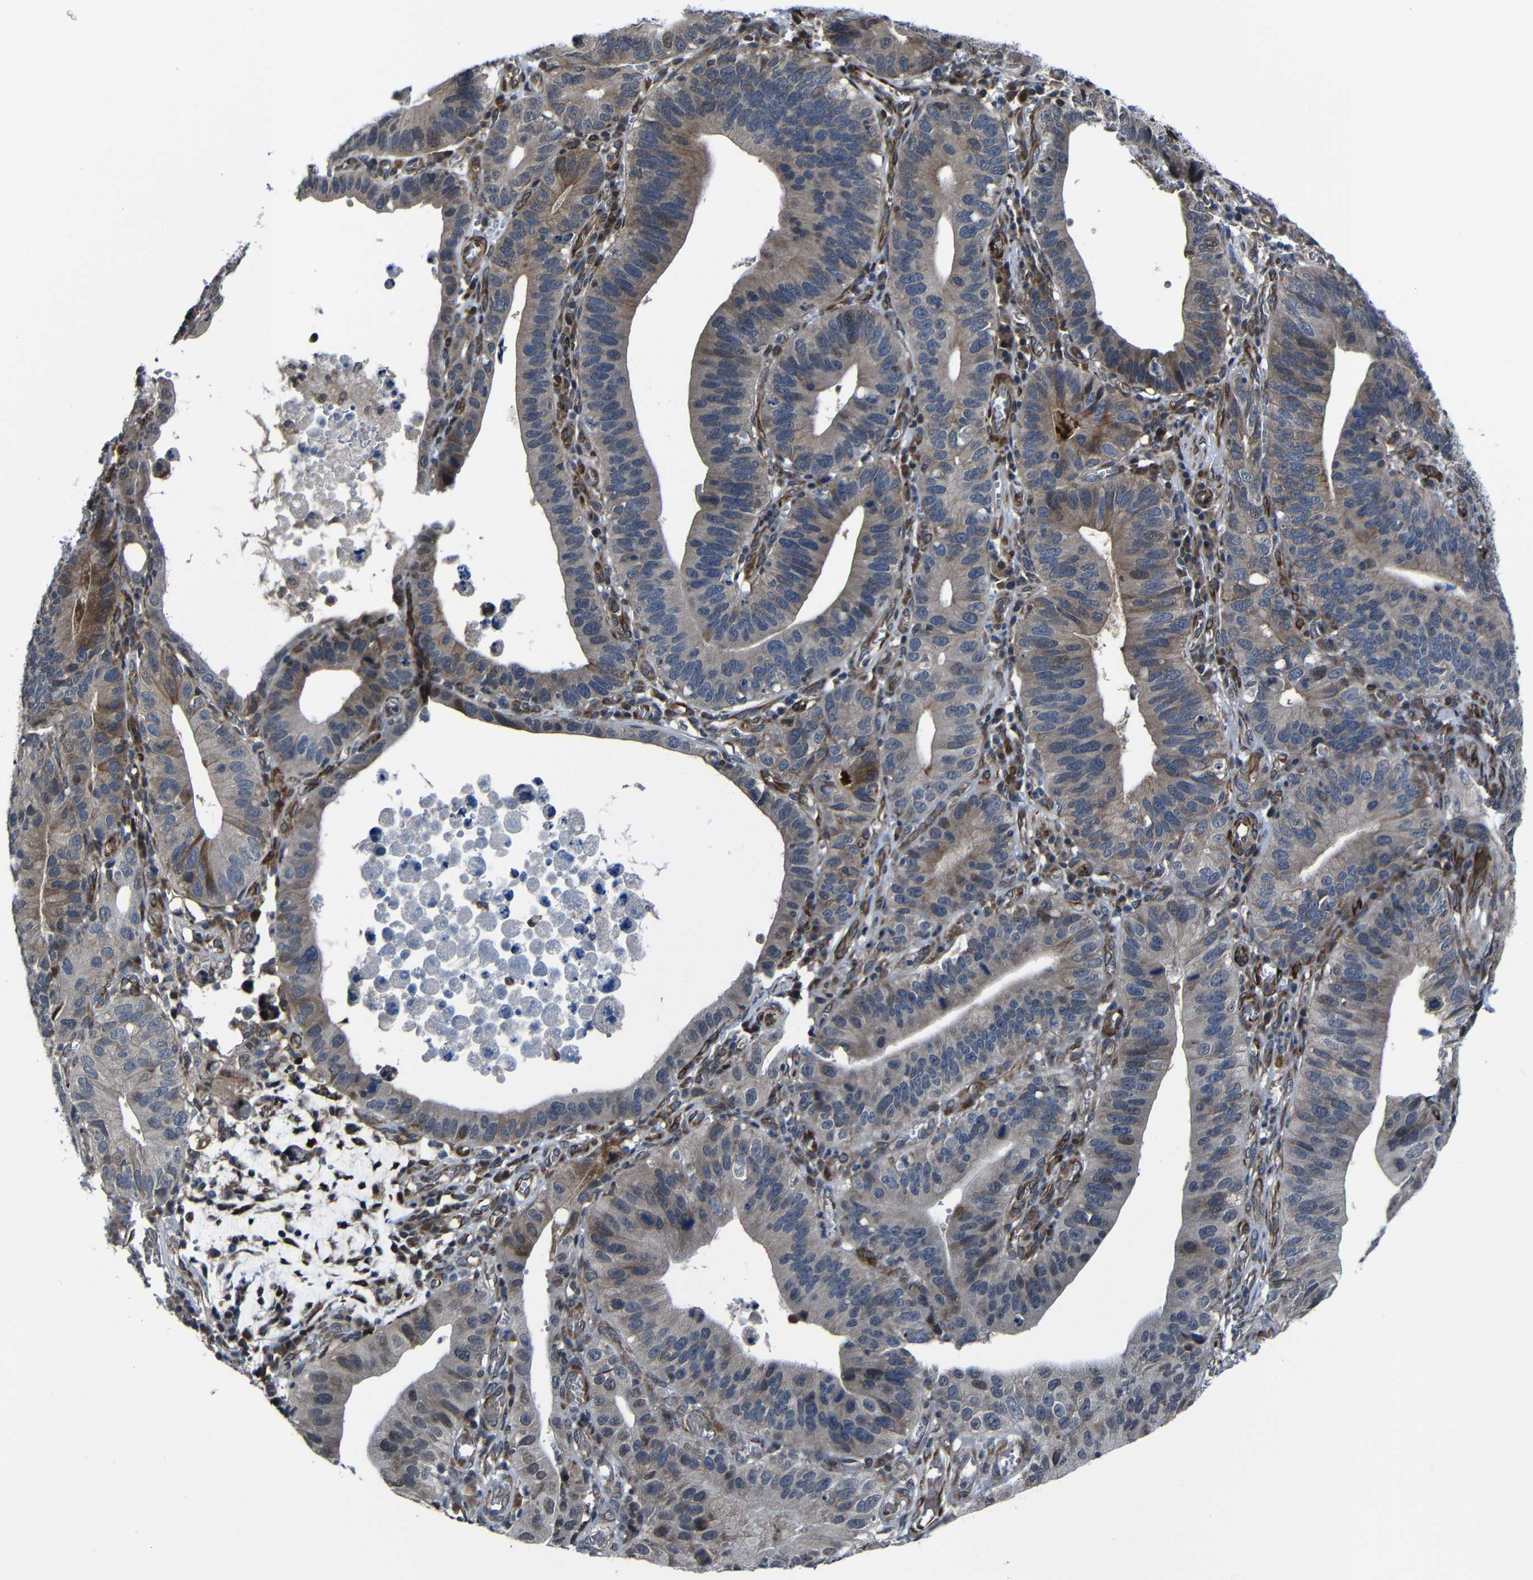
{"staining": {"intensity": "moderate", "quantity": ">75%", "location": "cytoplasmic/membranous"}, "tissue": "stomach cancer", "cell_type": "Tumor cells", "image_type": "cancer", "snomed": [{"axis": "morphology", "description": "Adenocarcinoma, NOS"}, {"axis": "topography", "description": "Stomach"}, {"axis": "topography", "description": "Gastric cardia"}], "caption": "A high-resolution histopathology image shows immunohistochemistry (IHC) staining of stomach cancer (adenocarcinoma), which exhibits moderate cytoplasmic/membranous staining in about >75% of tumor cells.", "gene": "KIAA0513", "patient": {"sex": "male", "age": 59}}